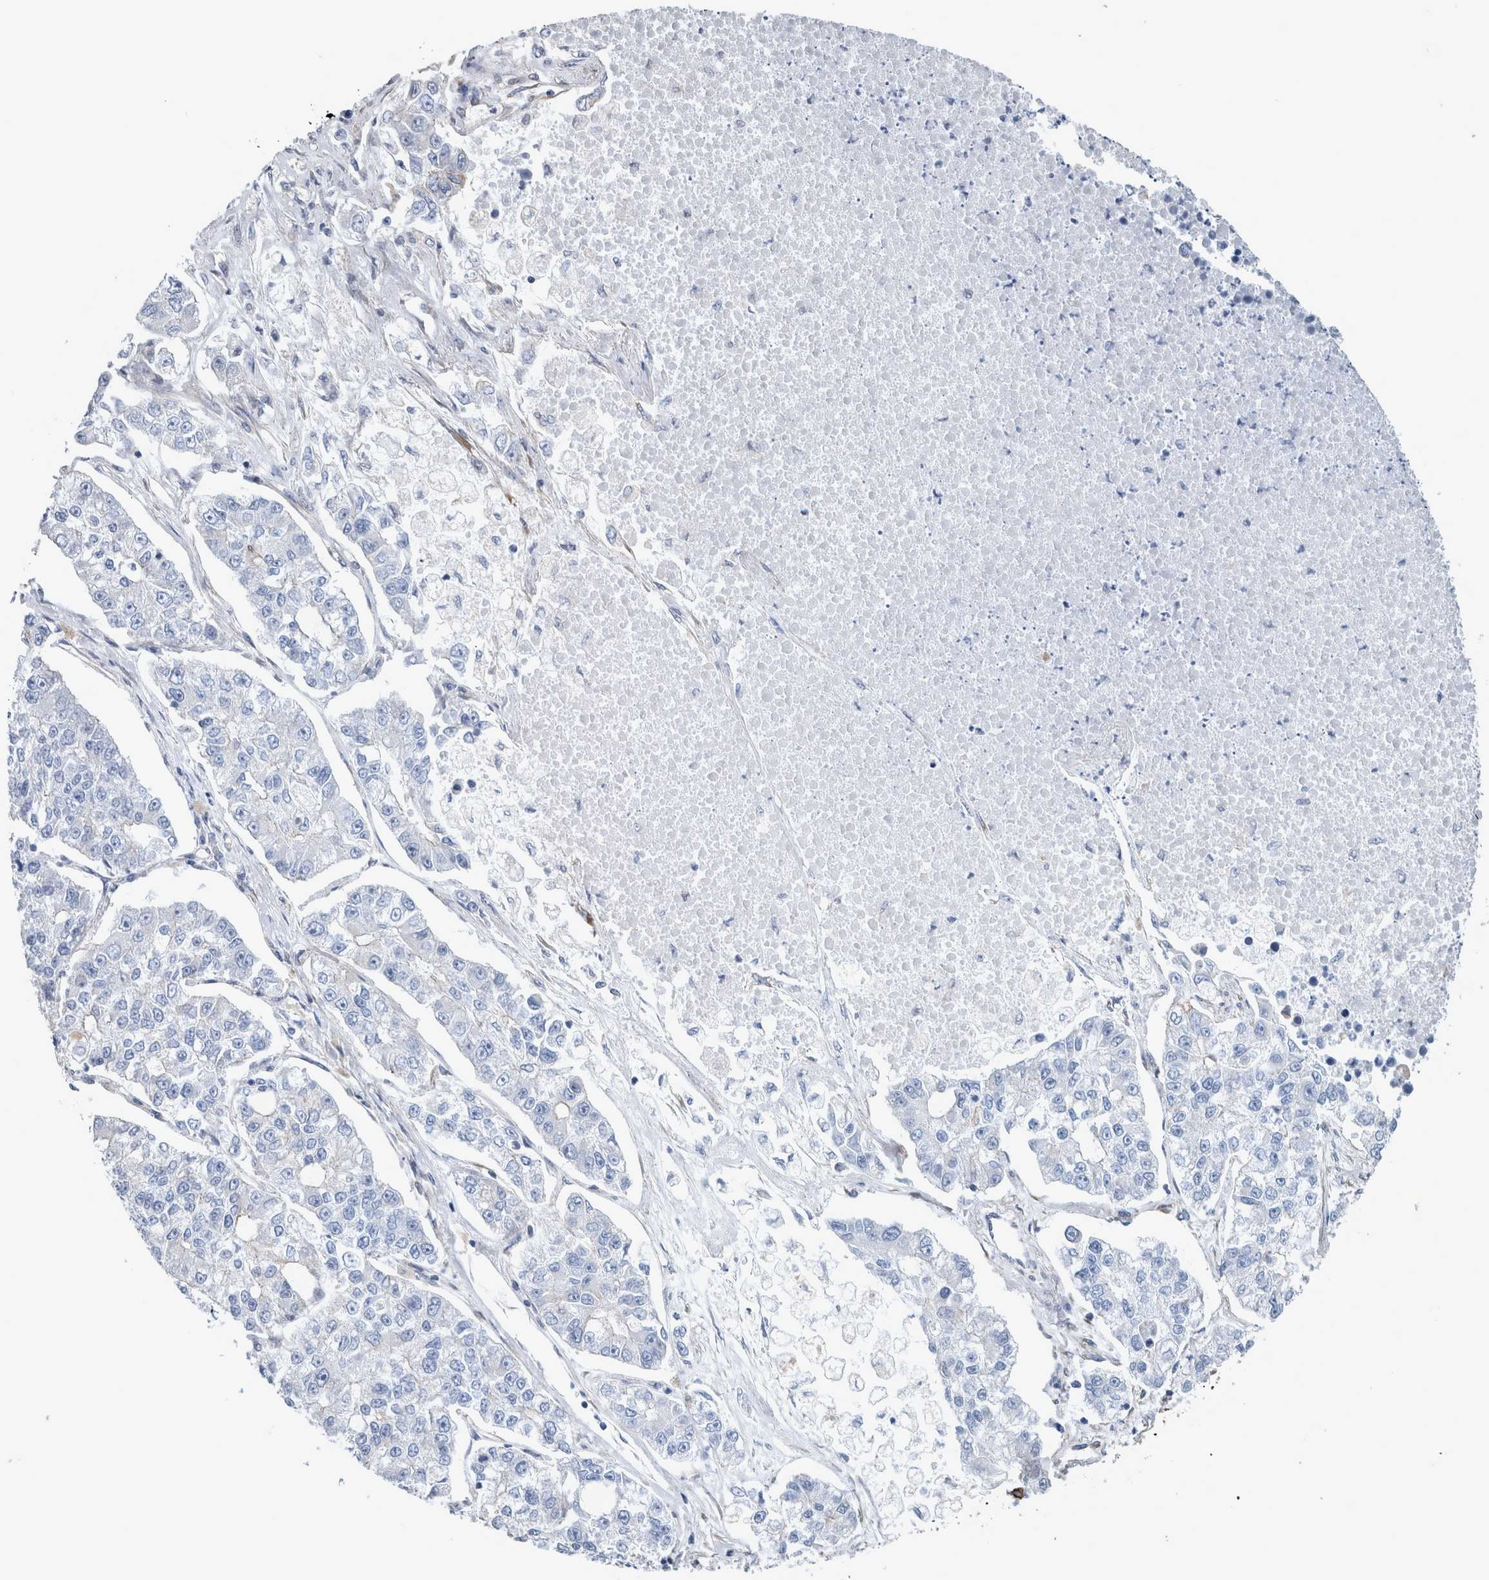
{"staining": {"intensity": "negative", "quantity": "none", "location": "none"}, "tissue": "lung cancer", "cell_type": "Tumor cells", "image_type": "cancer", "snomed": [{"axis": "morphology", "description": "Adenocarcinoma, NOS"}, {"axis": "topography", "description": "Lung"}], "caption": "Tumor cells show no significant protein positivity in lung cancer (adenocarcinoma). (Immunohistochemistry, brightfield microscopy, high magnification).", "gene": "PLEC", "patient": {"sex": "male", "age": 49}}